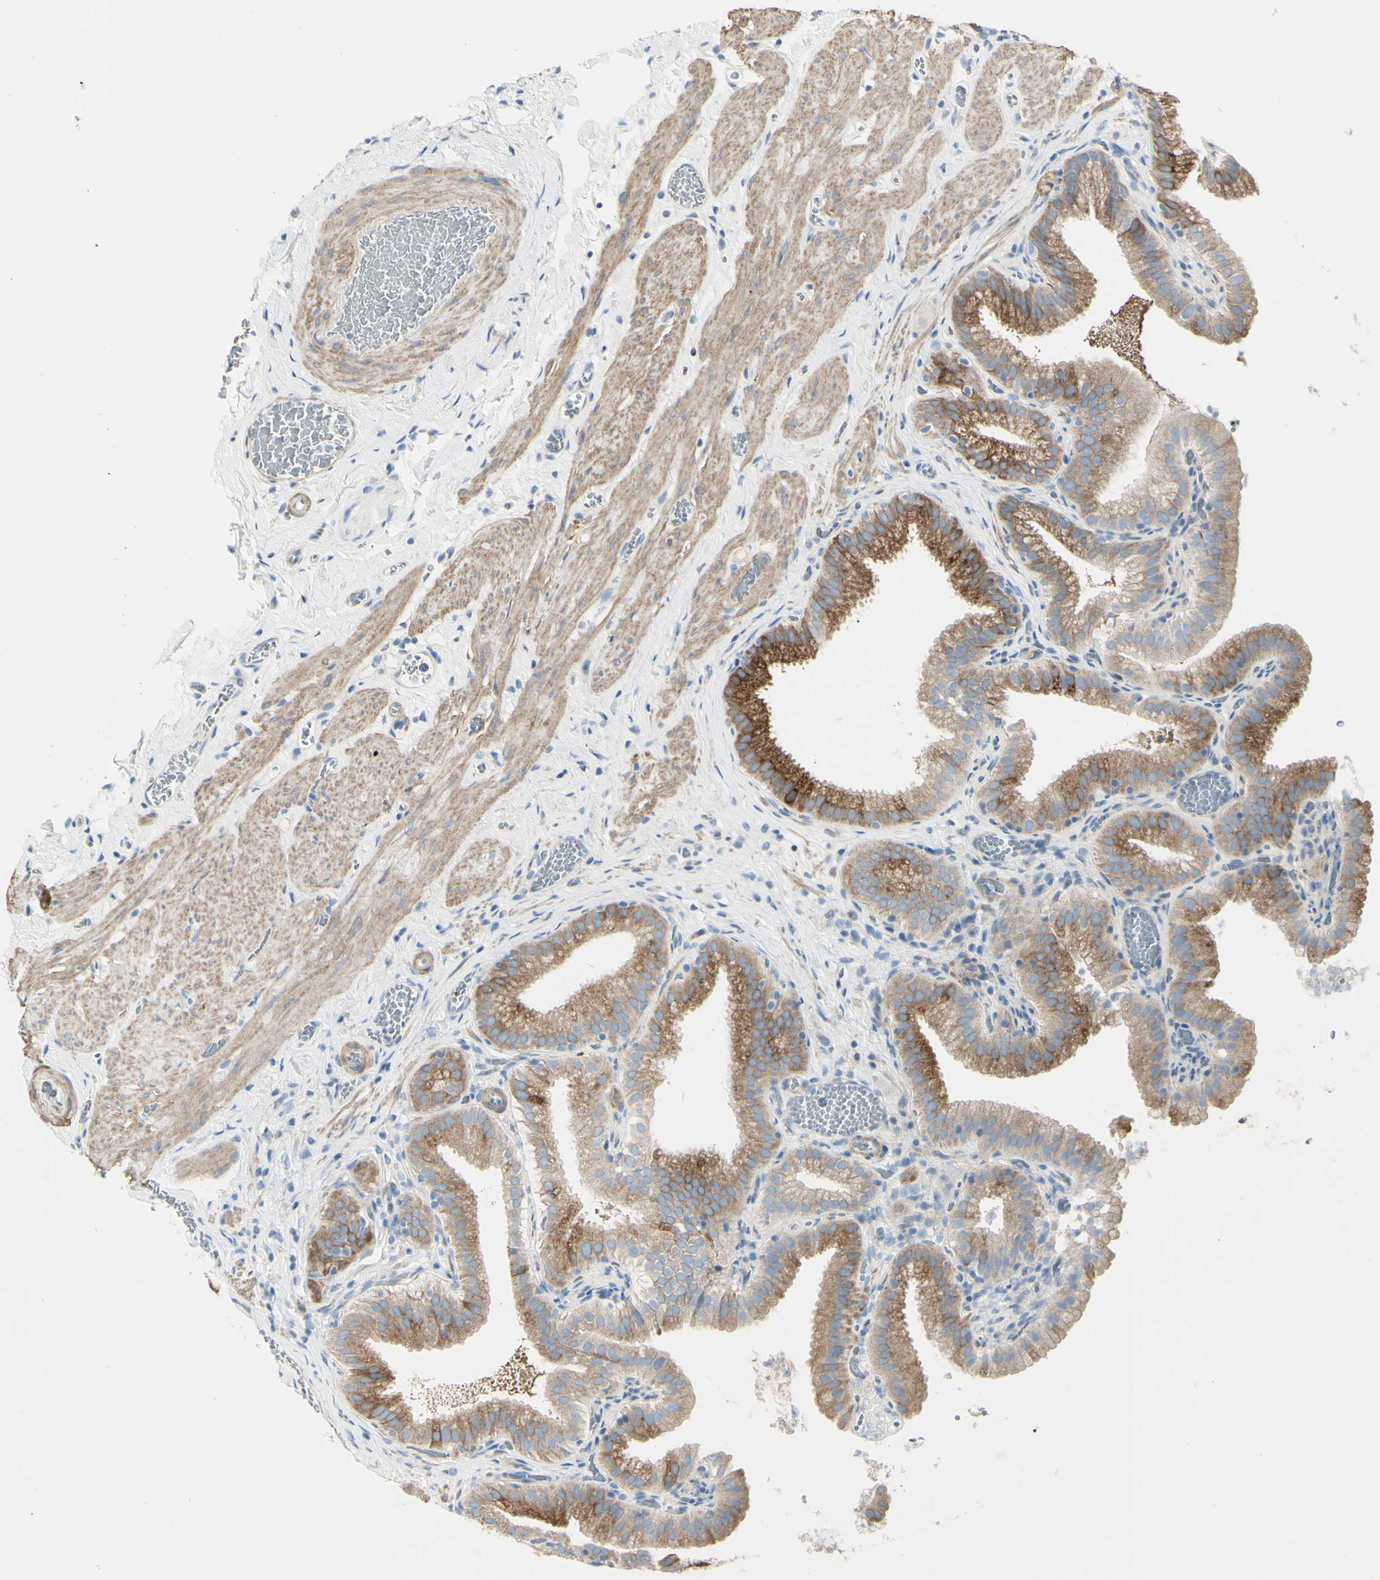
{"staining": {"intensity": "moderate", "quantity": ">75%", "location": "cytoplasmic/membranous"}, "tissue": "gallbladder", "cell_type": "Glandular cells", "image_type": "normal", "snomed": [{"axis": "morphology", "description": "Normal tissue, NOS"}, {"axis": "topography", "description": "Gallbladder"}], "caption": "Immunohistochemical staining of unremarkable gallbladder reveals moderate cytoplasmic/membranous protein staining in about >75% of glandular cells.", "gene": "NCBP2L", "patient": {"sex": "male", "age": 54}}